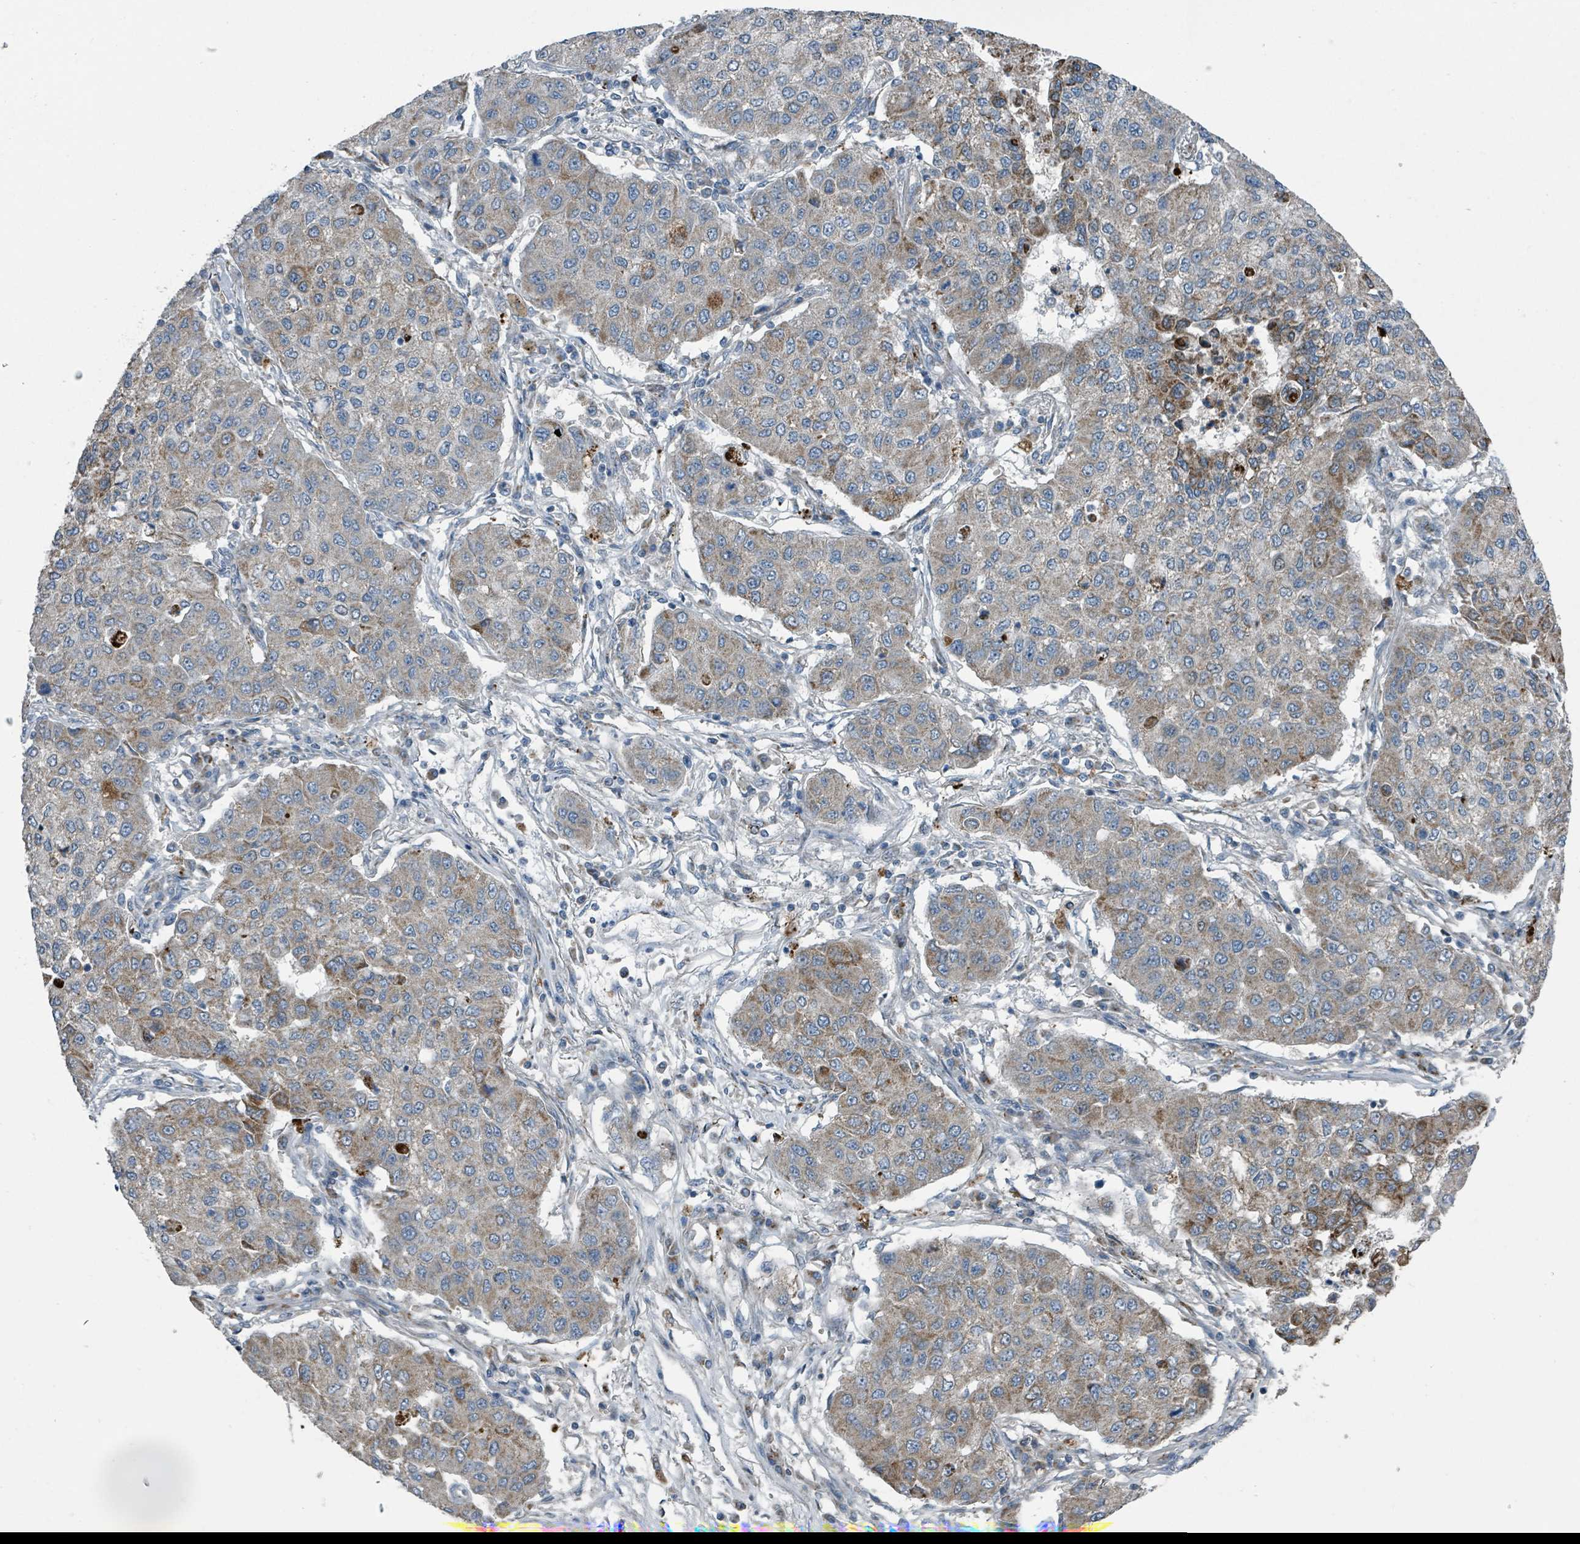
{"staining": {"intensity": "moderate", "quantity": "25%-75%", "location": "cytoplasmic/membranous"}, "tissue": "lung cancer", "cell_type": "Tumor cells", "image_type": "cancer", "snomed": [{"axis": "morphology", "description": "Squamous cell carcinoma, NOS"}, {"axis": "topography", "description": "Lung"}], "caption": "Lung cancer tissue shows moderate cytoplasmic/membranous expression in approximately 25%-75% of tumor cells (DAB (3,3'-diaminobenzidine) IHC, brown staining for protein, blue staining for nuclei).", "gene": "DIPK2A", "patient": {"sex": "male", "age": 74}}